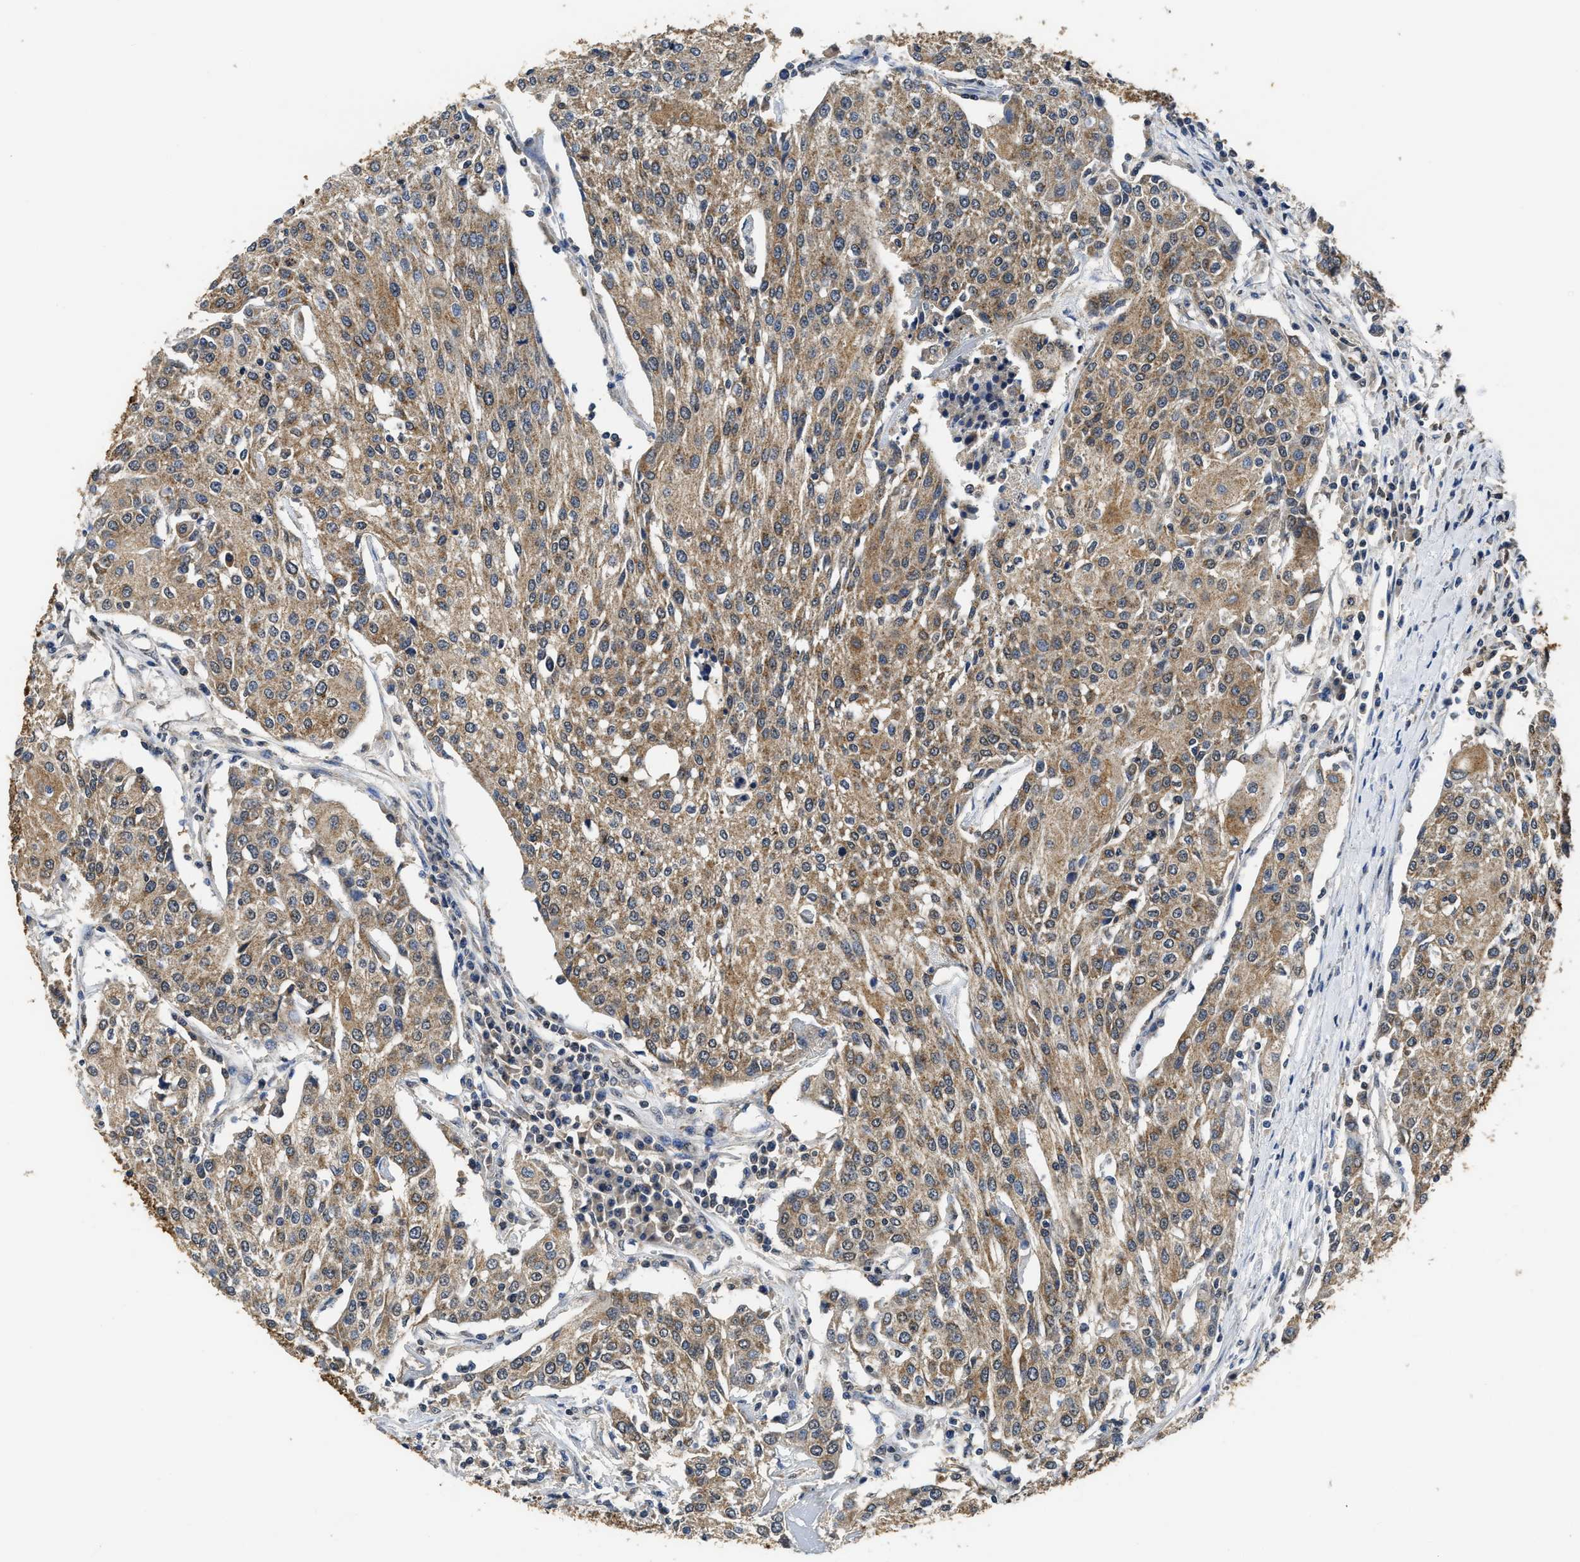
{"staining": {"intensity": "moderate", "quantity": ">75%", "location": "cytoplasmic/membranous"}, "tissue": "urothelial cancer", "cell_type": "Tumor cells", "image_type": "cancer", "snomed": [{"axis": "morphology", "description": "Urothelial carcinoma, High grade"}, {"axis": "topography", "description": "Urinary bladder"}], "caption": "Brown immunohistochemical staining in human urothelial carcinoma (high-grade) exhibits moderate cytoplasmic/membranous staining in approximately >75% of tumor cells.", "gene": "CTNNA1", "patient": {"sex": "female", "age": 85}}